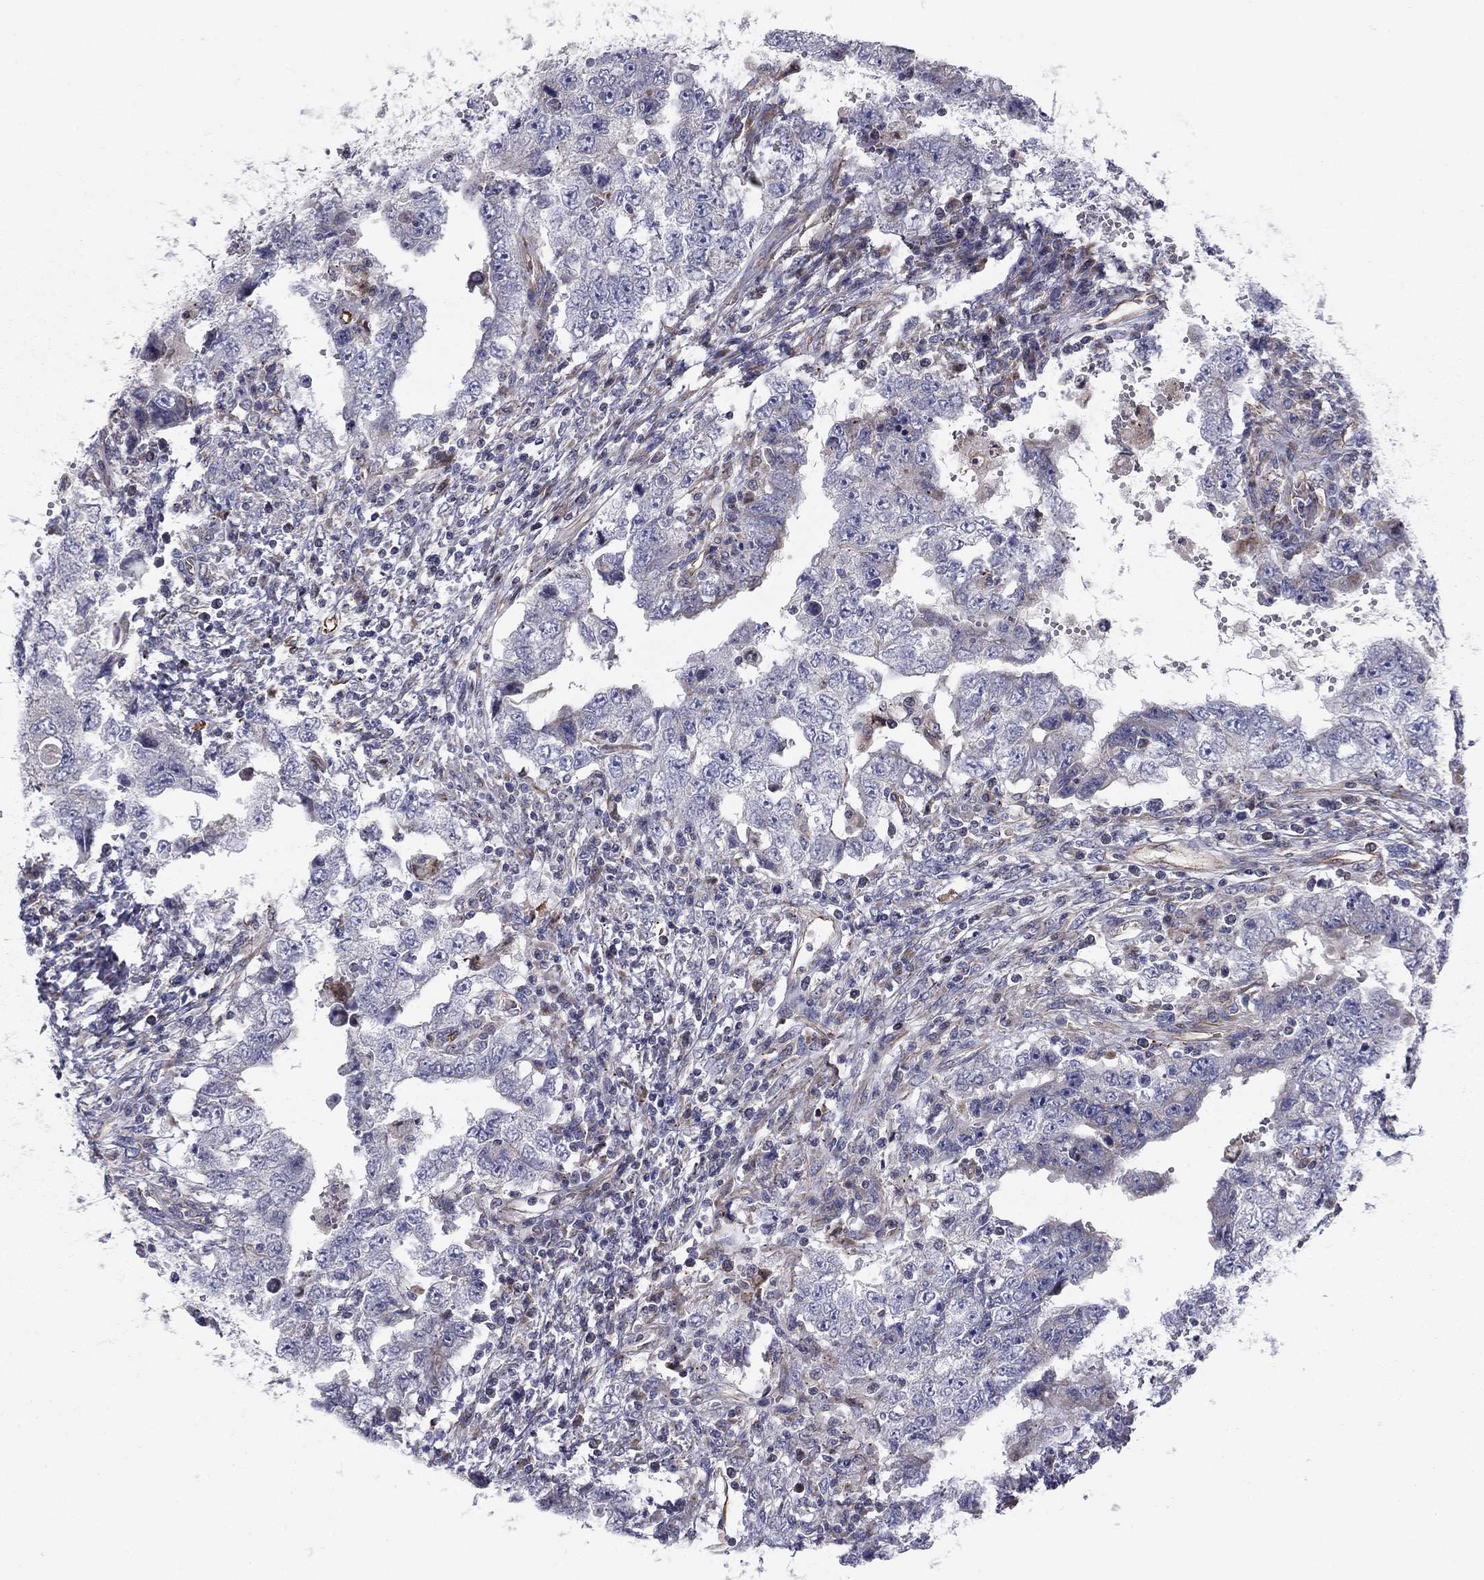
{"staining": {"intensity": "negative", "quantity": "none", "location": "none"}, "tissue": "testis cancer", "cell_type": "Tumor cells", "image_type": "cancer", "snomed": [{"axis": "morphology", "description": "Carcinoma, Embryonal, NOS"}, {"axis": "topography", "description": "Testis"}], "caption": "Immunohistochemical staining of testis cancer exhibits no significant staining in tumor cells.", "gene": "CLSTN1", "patient": {"sex": "male", "age": 26}}